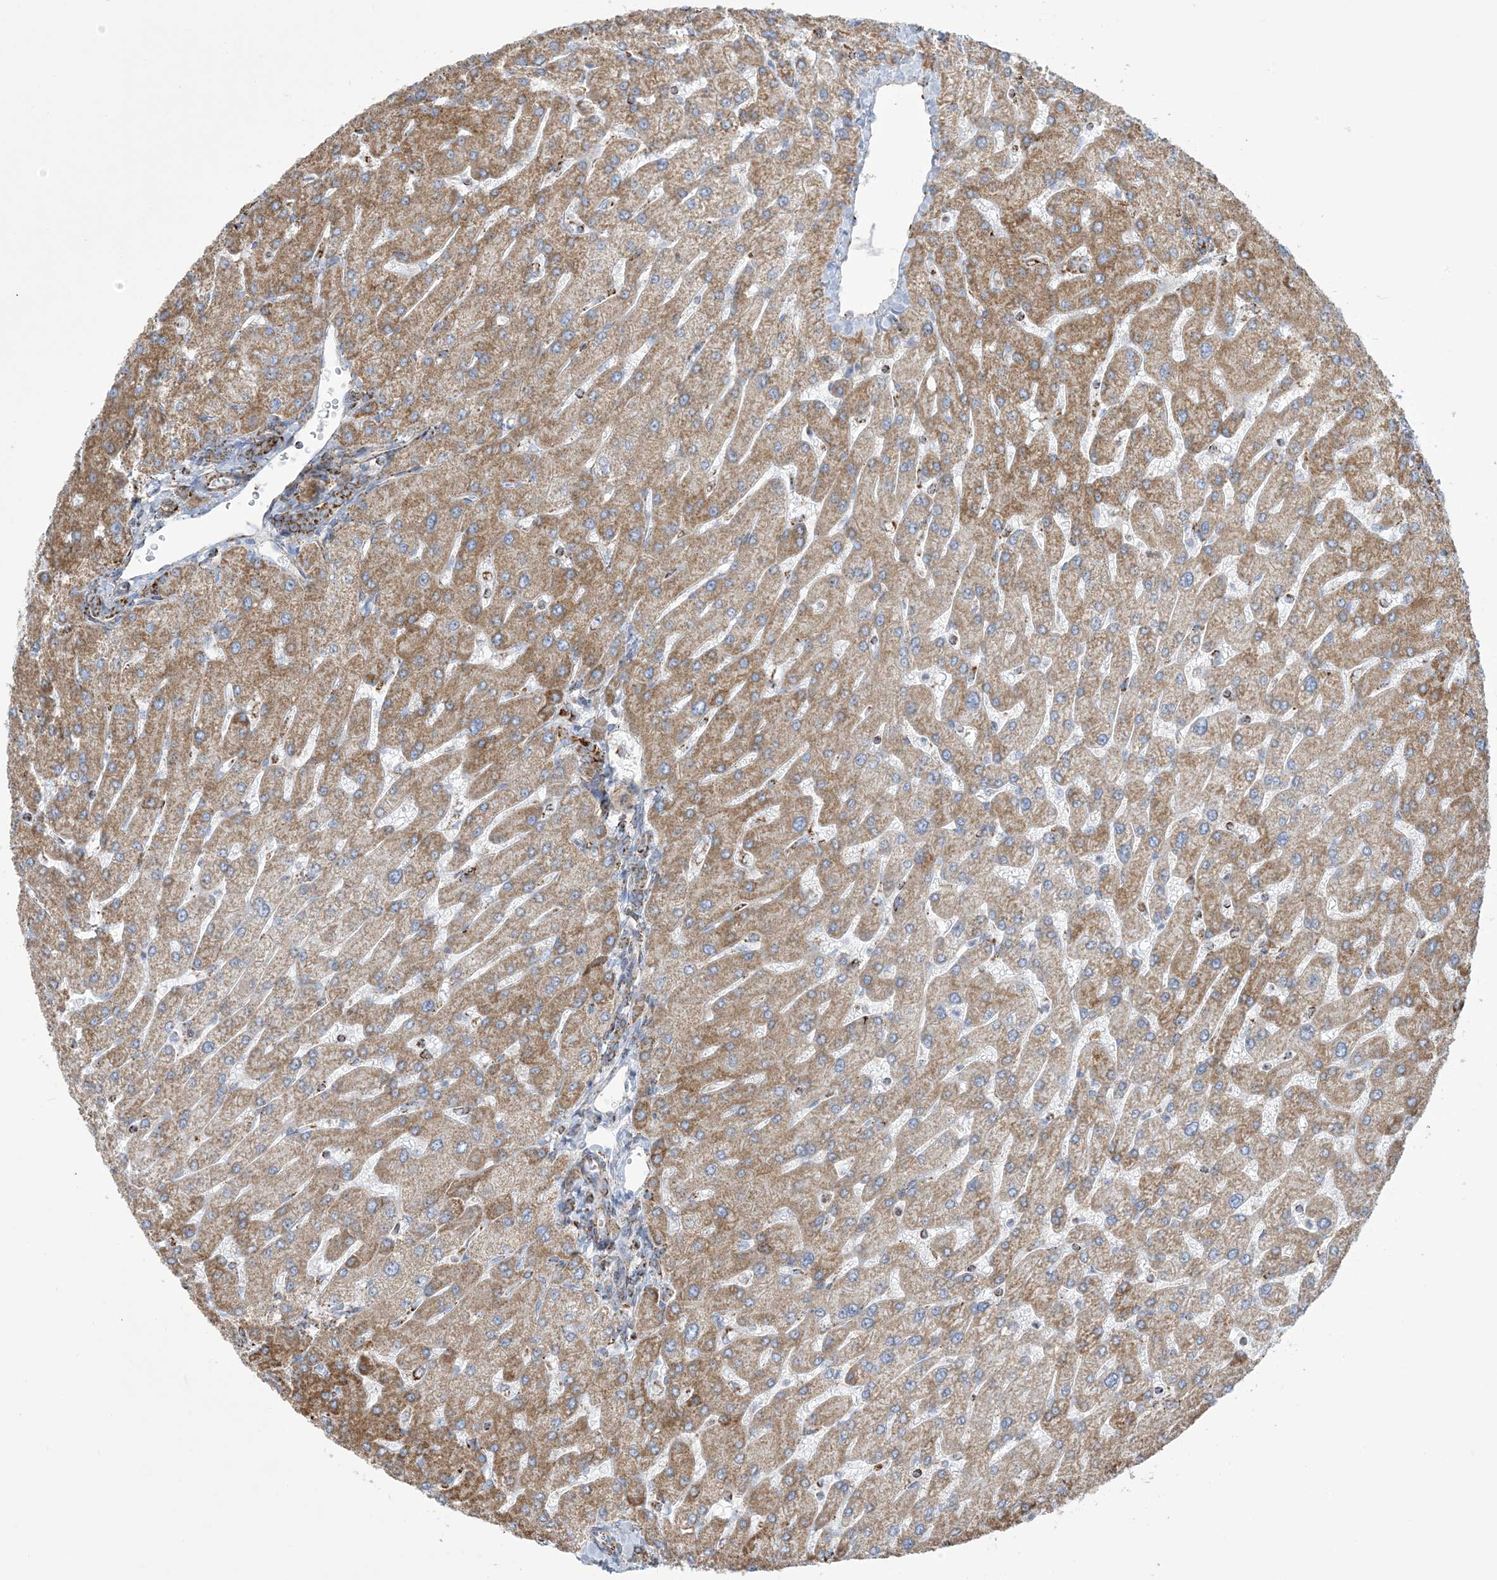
{"staining": {"intensity": "moderate", "quantity": ">75%", "location": "cytoplasmic/membranous"}, "tissue": "liver", "cell_type": "Cholangiocytes", "image_type": "normal", "snomed": [{"axis": "morphology", "description": "Normal tissue, NOS"}, {"axis": "topography", "description": "Liver"}], "caption": "DAB immunohistochemical staining of benign human liver demonstrates moderate cytoplasmic/membranous protein staining in about >75% of cholangiocytes. (Brightfield microscopy of DAB IHC at high magnification).", "gene": "SAMM50", "patient": {"sex": "male", "age": 55}}